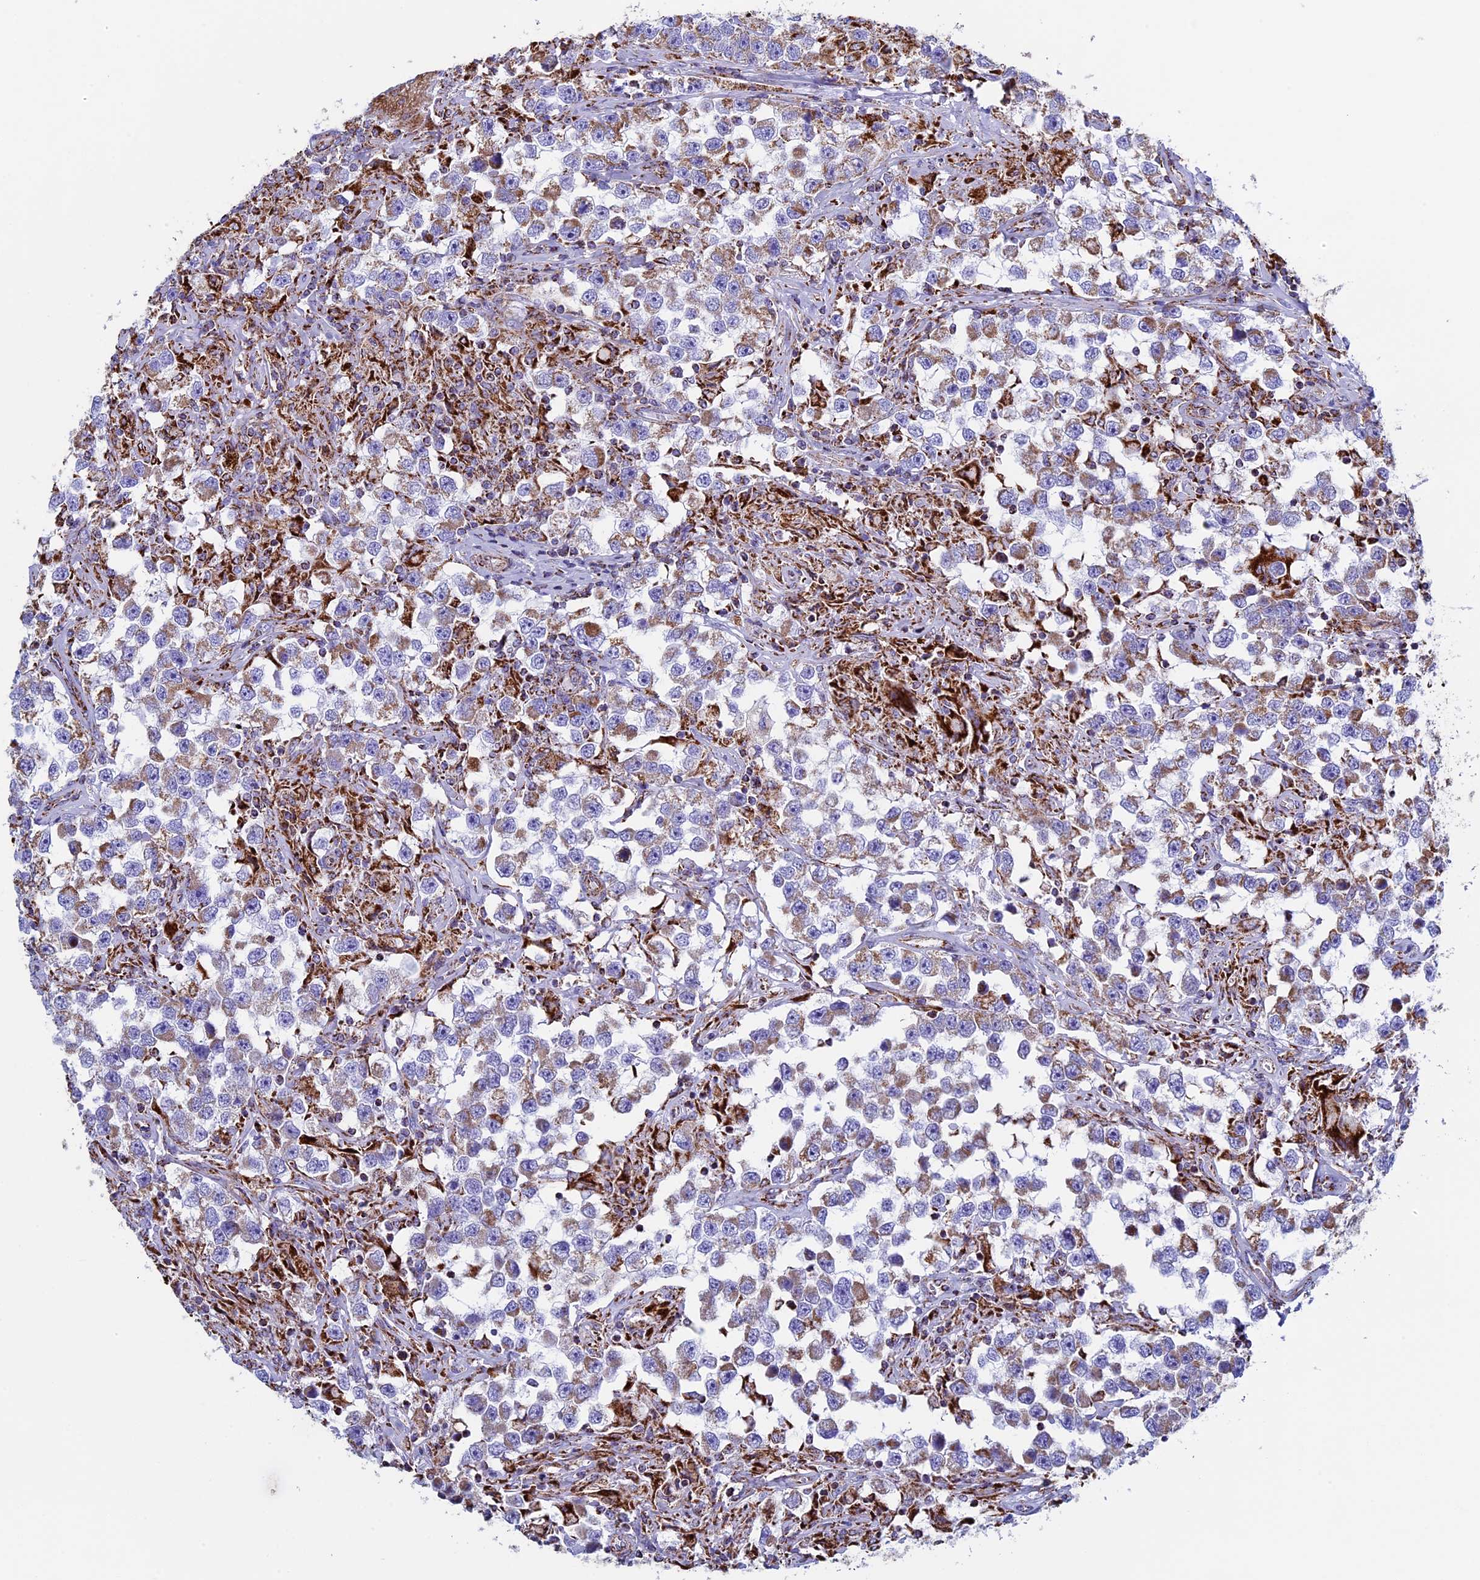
{"staining": {"intensity": "moderate", "quantity": "25%-75%", "location": "cytoplasmic/membranous"}, "tissue": "testis cancer", "cell_type": "Tumor cells", "image_type": "cancer", "snomed": [{"axis": "morphology", "description": "Seminoma, NOS"}, {"axis": "topography", "description": "Testis"}], "caption": "Immunohistochemistry staining of testis cancer, which displays medium levels of moderate cytoplasmic/membranous expression in about 25%-75% of tumor cells indicating moderate cytoplasmic/membranous protein staining. The staining was performed using DAB (brown) for protein detection and nuclei were counterstained in hematoxylin (blue).", "gene": "UQCRFS1", "patient": {"sex": "male", "age": 46}}